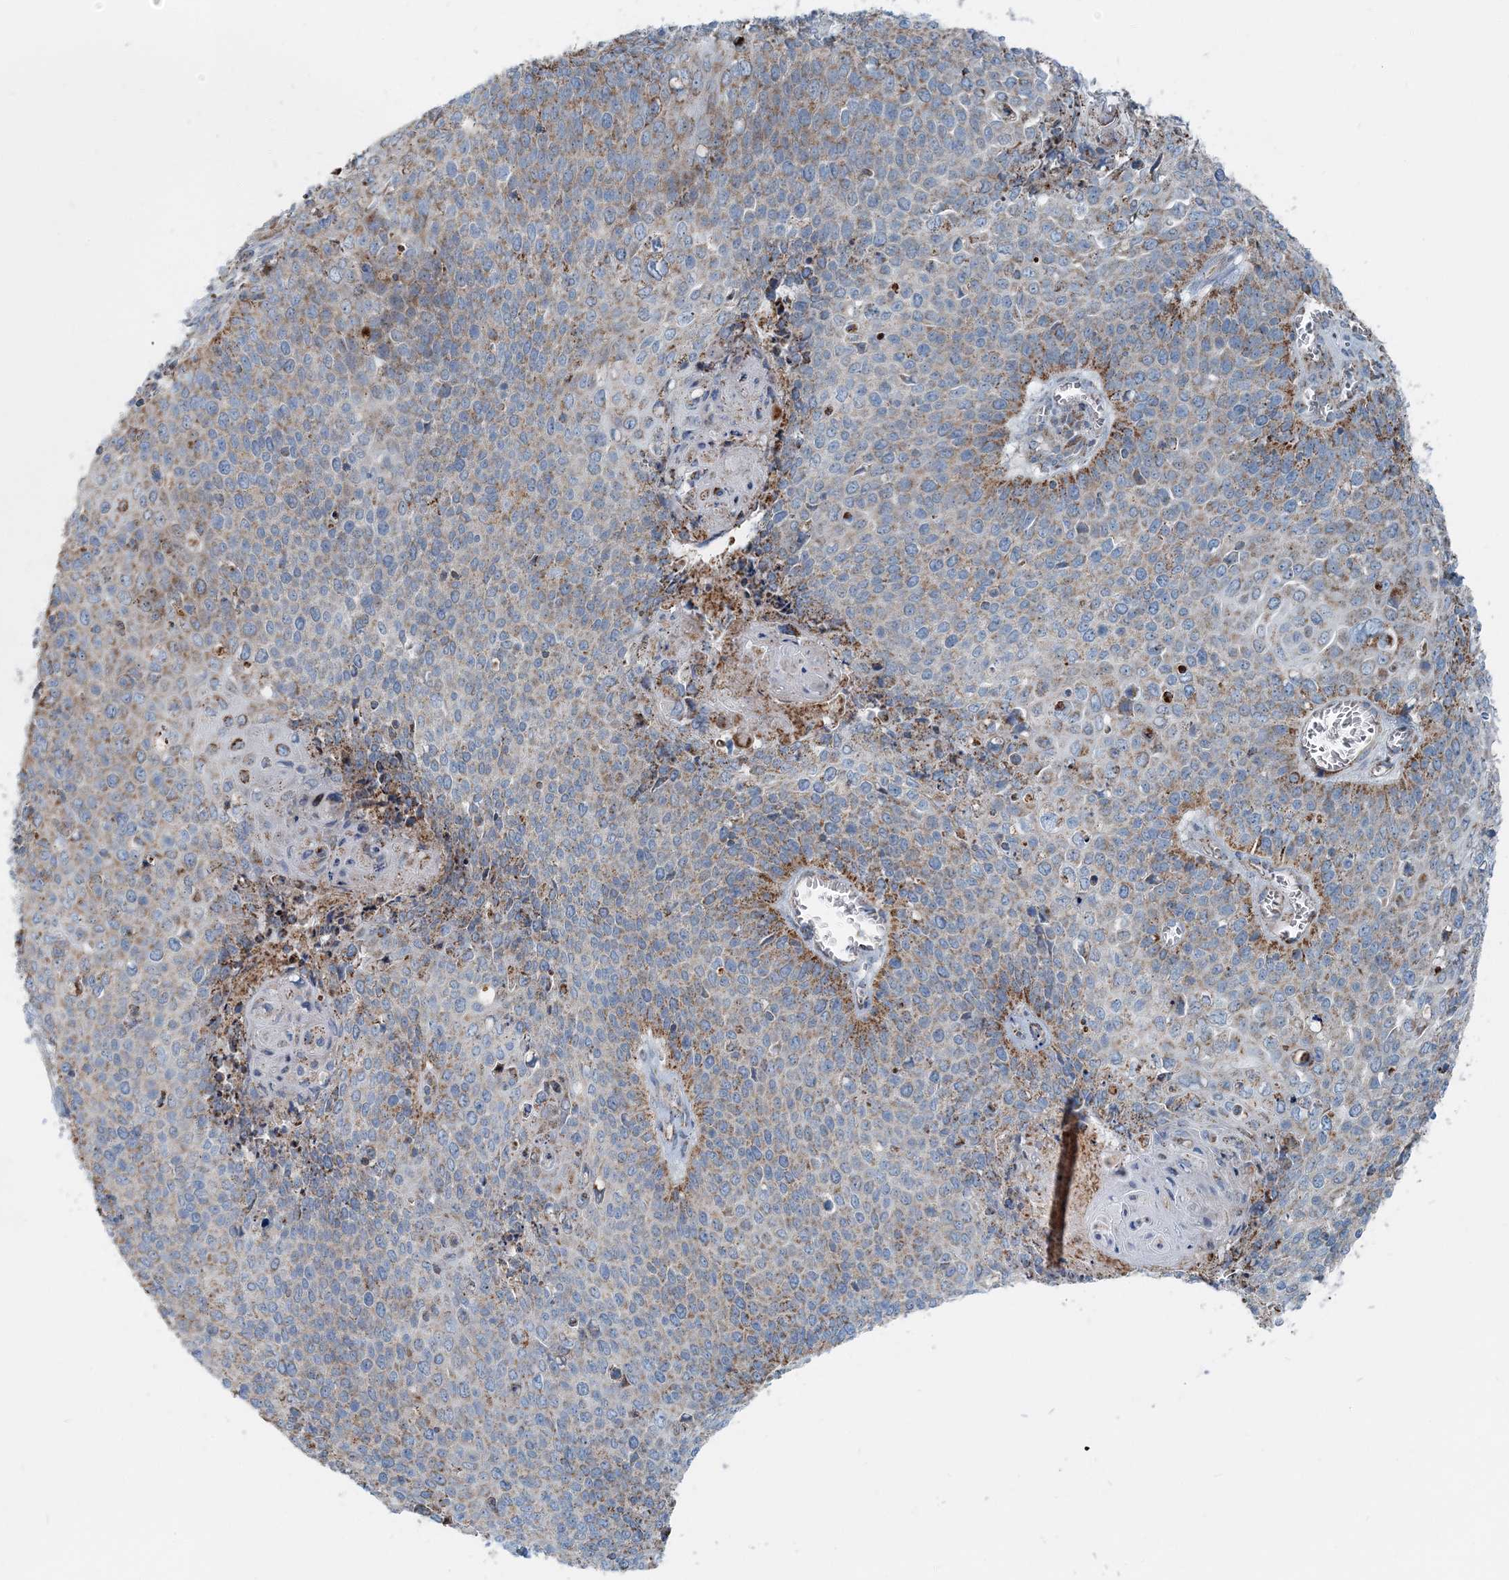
{"staining": {"intensity": "moderate", "quantity": "<25%", "location": "cytoplasmic/membranous"}, "tissue": "cervical cancer", "cell_type": "Tumor cells", "image_type": "cancer", "snomed": [{"axis": "morphology", "description": "Squamous cell carcinoma, NOS"}, {"axis": "topography", "description": "Cervix"}], "caption": "A brown stain shows moderate cytoplasmic/membranous positivity of a protein in cervical squamous cell carcinoma tumor cells. (DAB IHC with brightfield microscopy, high magnification).", "gene": "INTU", "patient": {"sex": "female", "age": 39}}